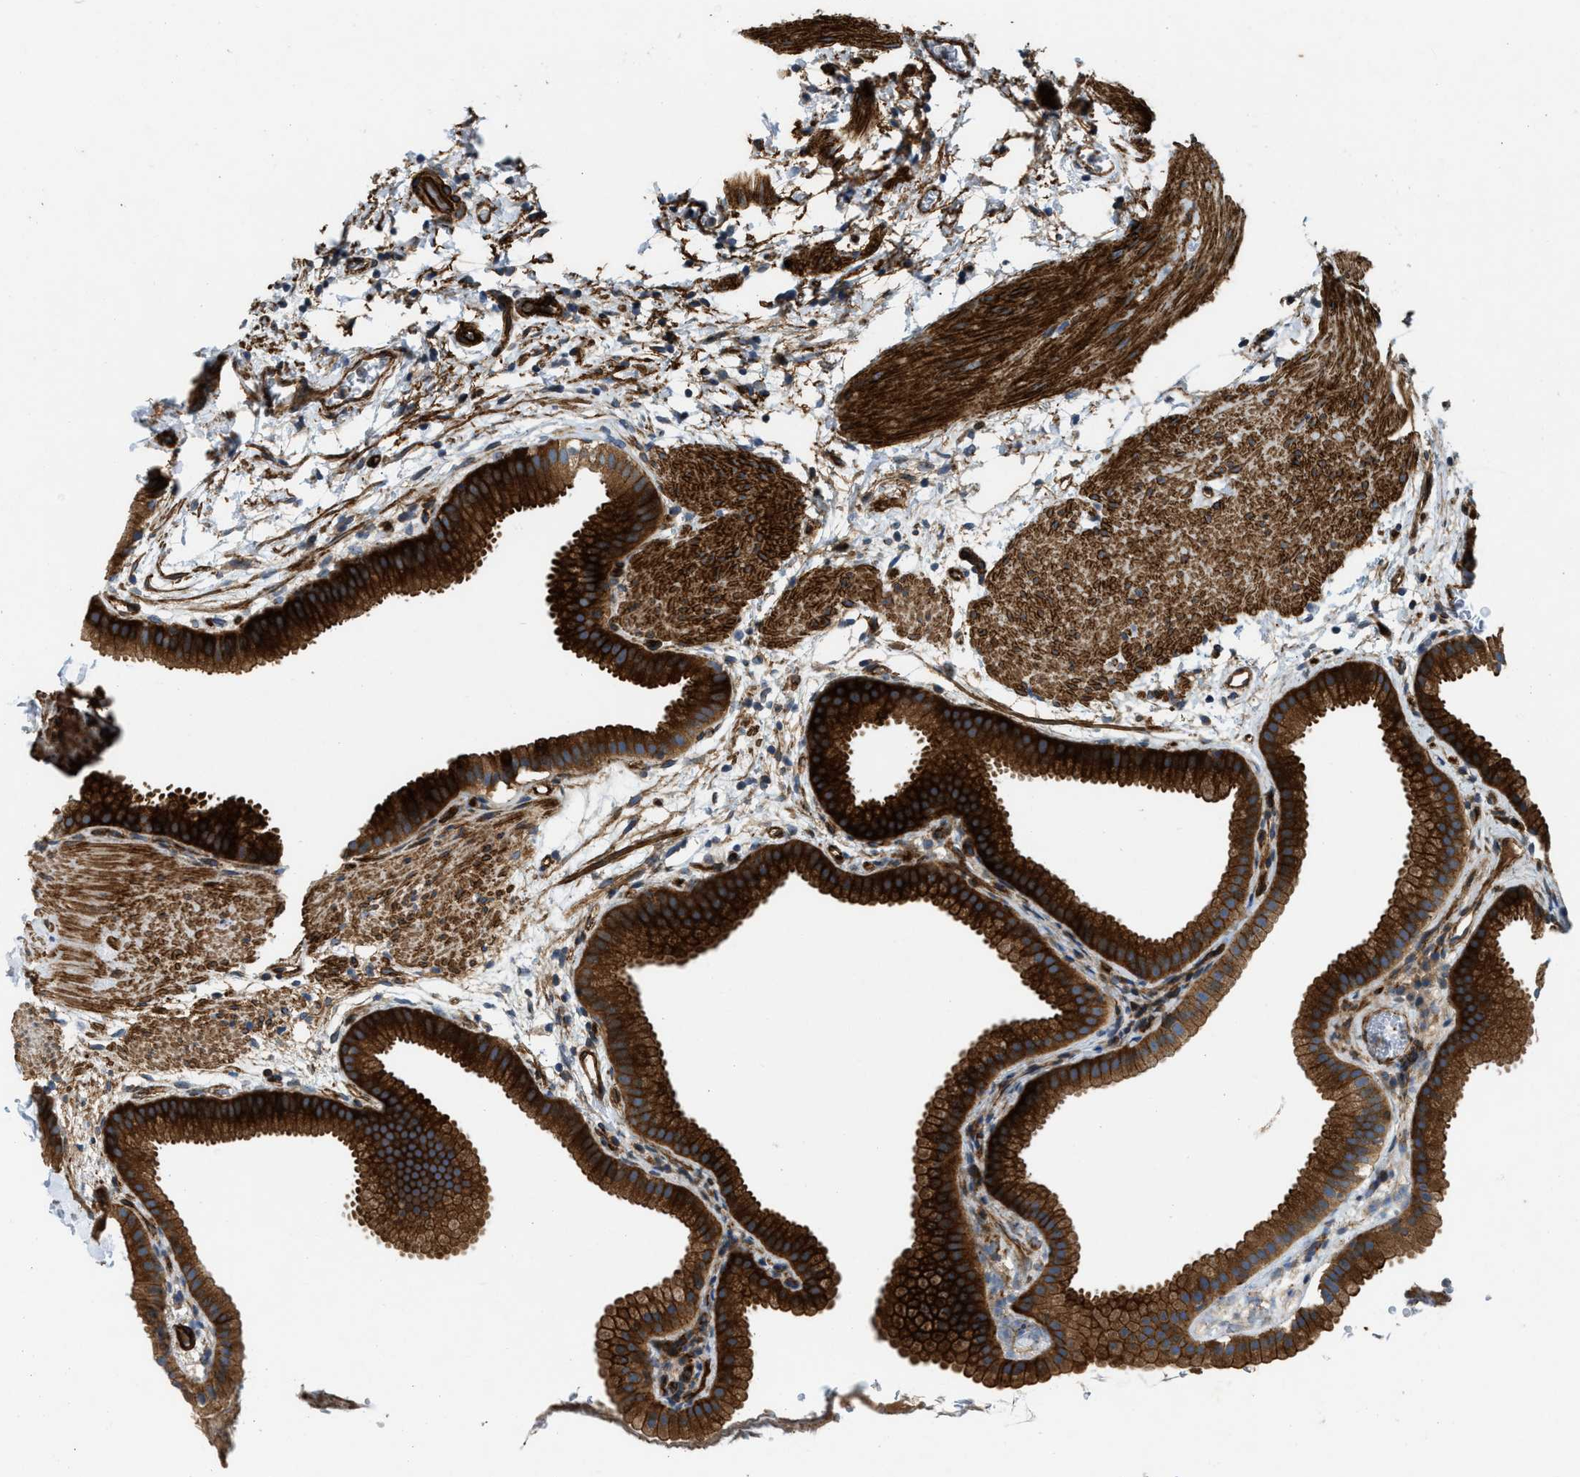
{"staining": {"intensity": "strong", "quantity": ">75%", "location": "cytoplasmic/membranous"}, "tissue": "gallbladder", "cell_type": "Glandular cells", "image_type": "normal", "snomed": [{"axis": "morphology", "description": "Normal tissue, NOS"}, {"axis": "topography", "description": "Gallbladder"}], "caption": "IHC of normal gallbladder displays high levels of strong cytoplasmic/membranous positivity in about >75% of glandular cells.", "gene": "NYNRIN", "patient": {"sex": "female", "age": 64}}